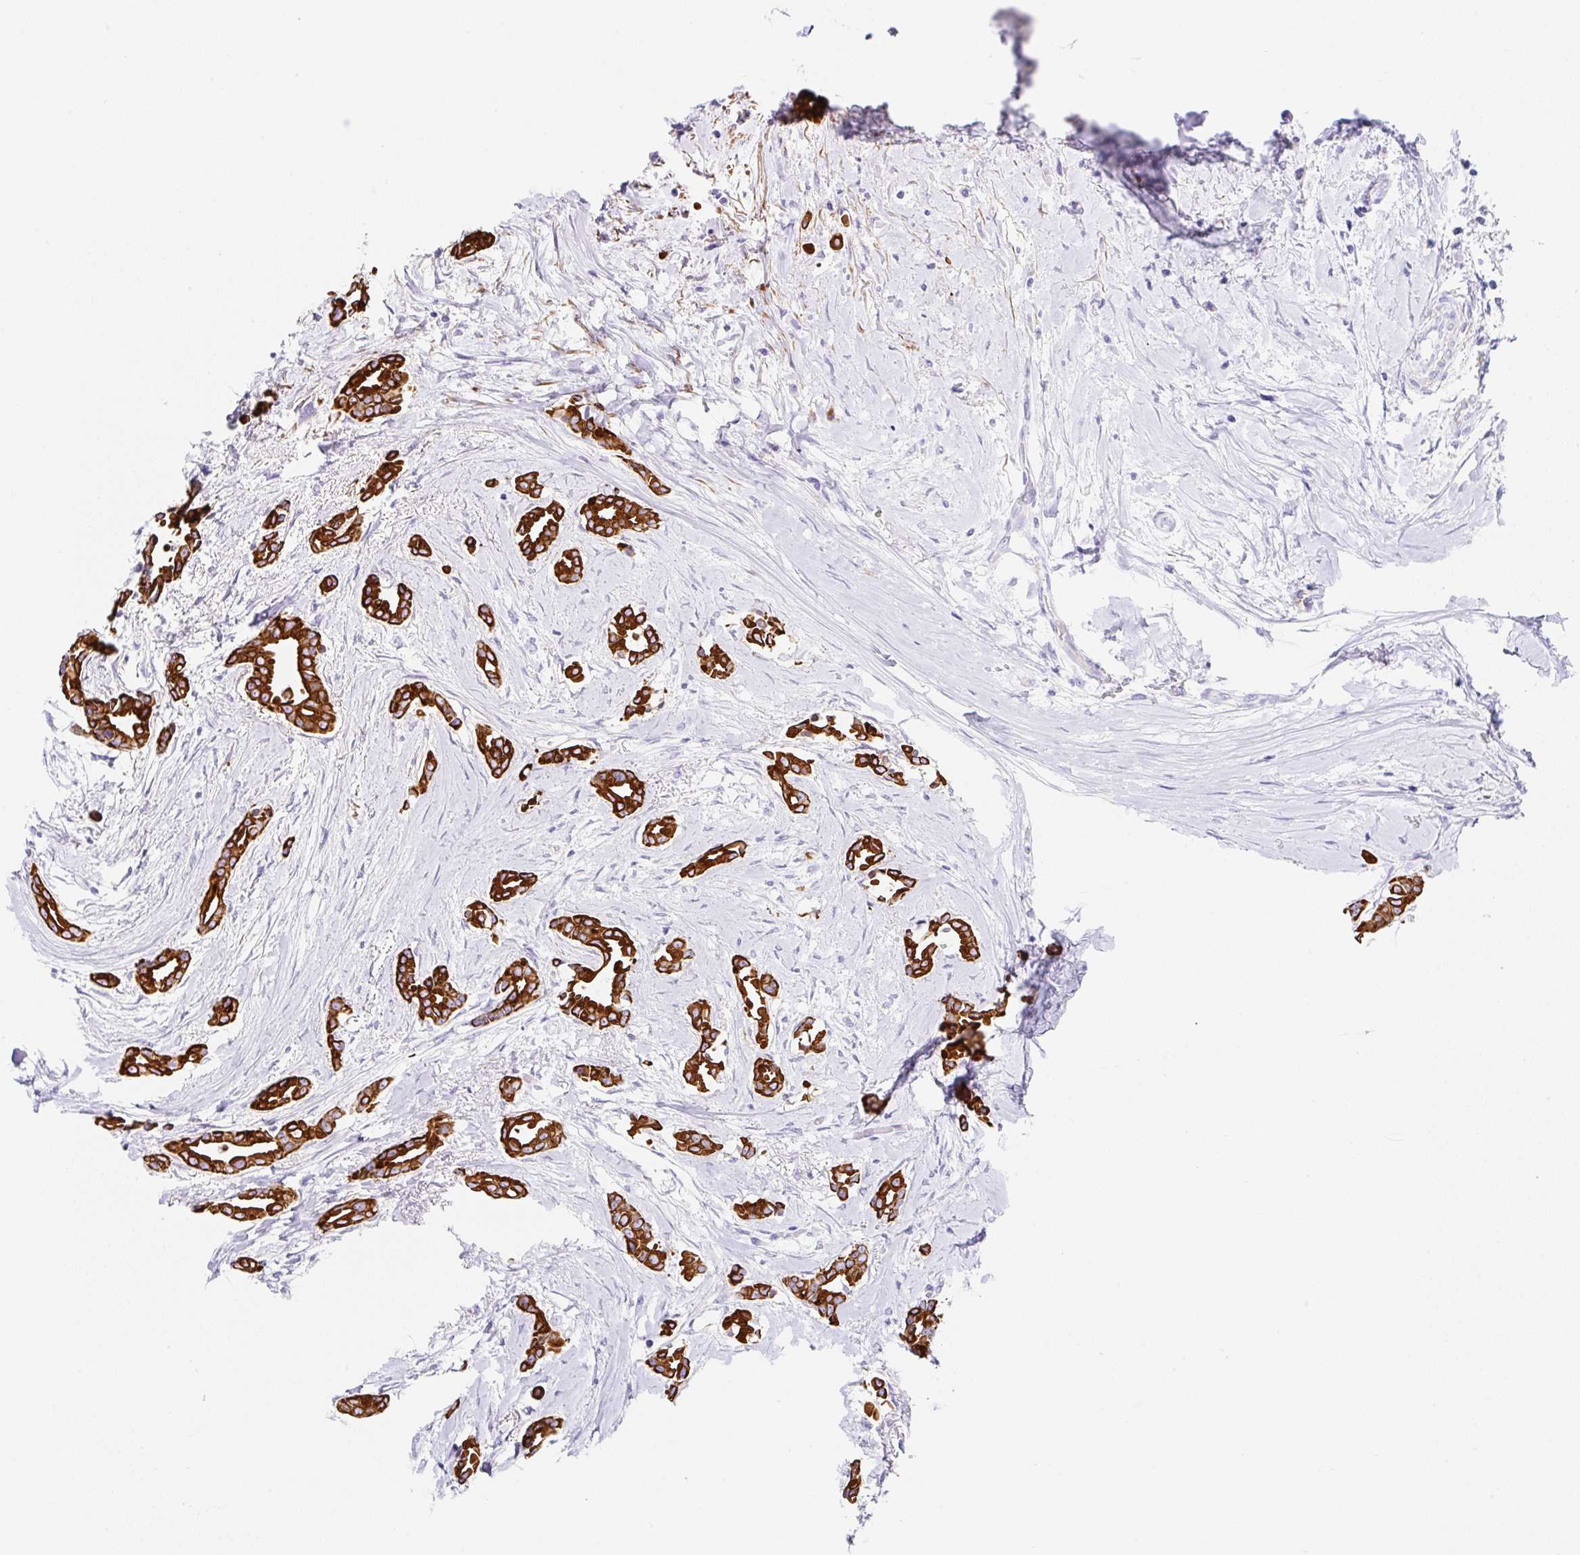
{"staining": {"intensity": "strong", "quantity": ">75%", "location": "cytoplasmic/membranous"}, "tissue": "breast cancer", "cell_type": "Tumor cells", "image_type": "cancer", "snomed": [{"axis": "morphology", "description": "Duct carcinoma"}, {"axis": "topography", "description": "Breast"}], "caption": "The photomicrograph displays staining of breast cancer (infiltrating ductal carcinoma), revealing strong cytoplasmic/membranous protein positivity (brown color) within tumor cells.", "gene": "CLDND2", "patient": {"sex": "female", "age": 64}}